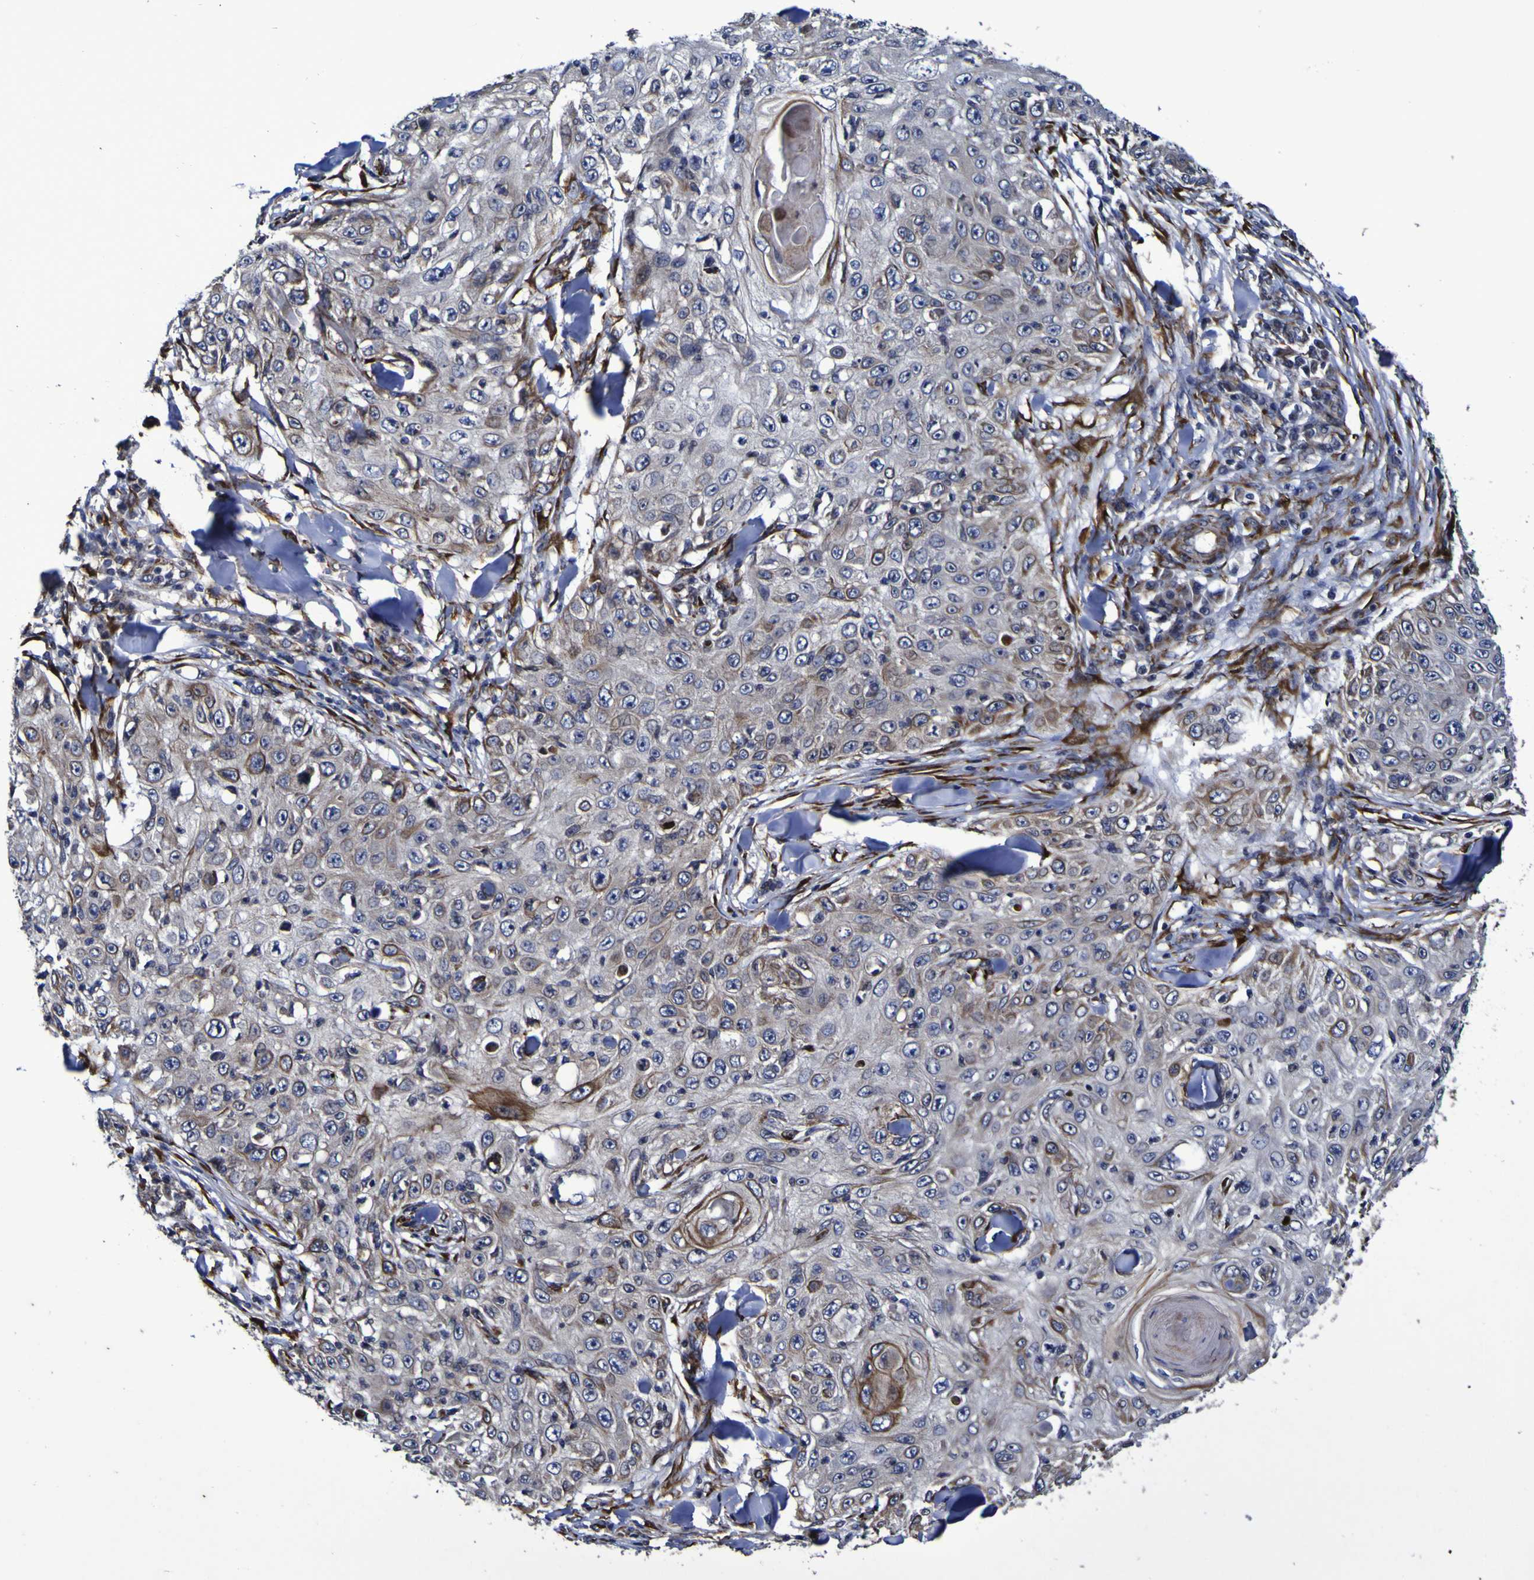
{"staining": {"intensity": "weak", "quantity": "<25%", "location": "cytoplasmic/membranous"}, "tissue": "skin cancer", "cell_type": "Tumor cells", "image_type": "cancer", "snomed": [{"axis": "morphology", "description": "Squamous cell carcinoma, NOS"}, {"axis": "topography", "description": "Skin"}], "caption": "A micrograph of human skin squamous cell carcinoma is negative for staining in tumor cells.", "gene": "P3H1", "patient": {"sex": "male", "age": 86}}